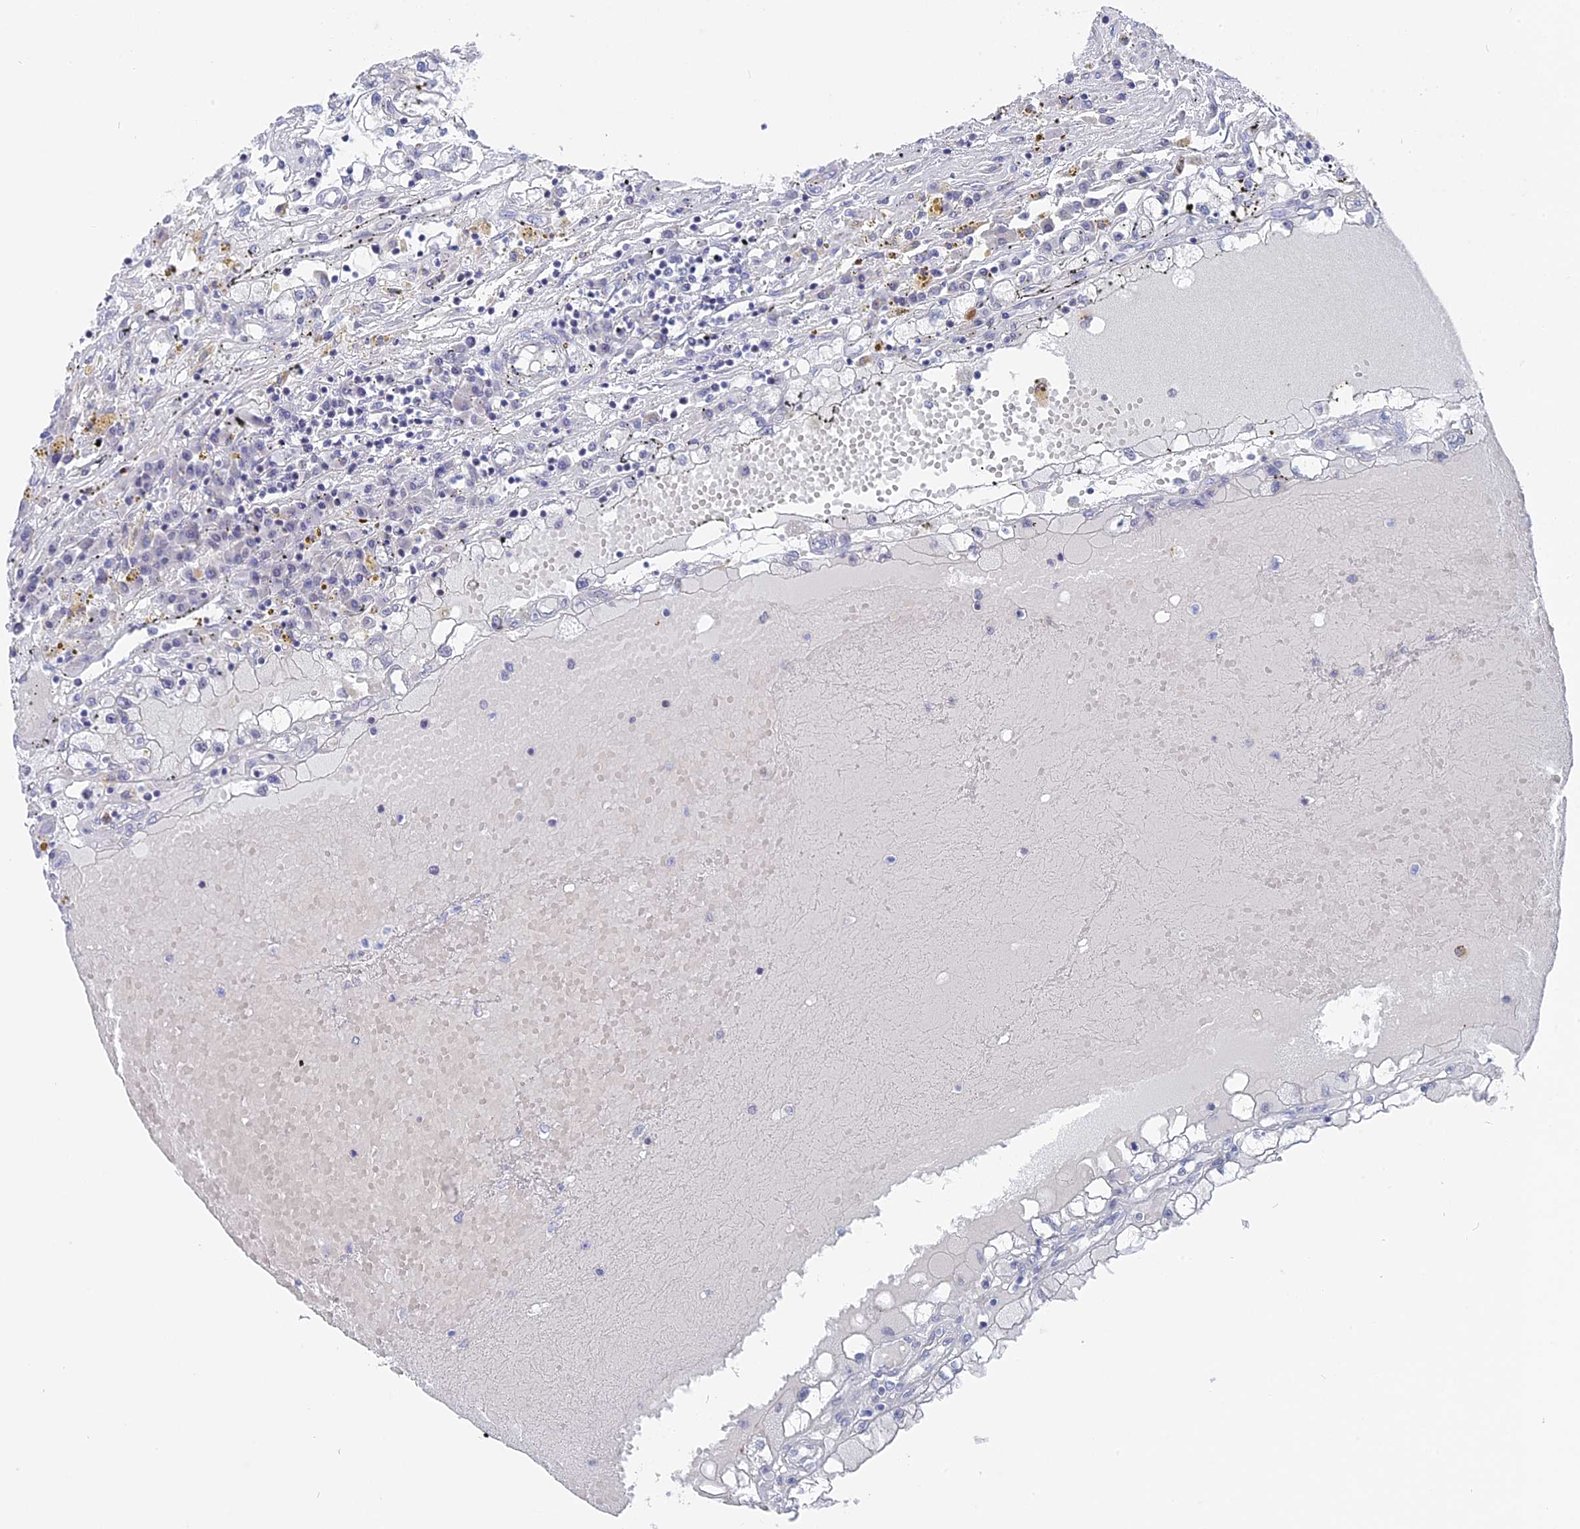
{"staining": {"intensity": "negative", "quantity": "none", "location": "none"}, "tissue": "renal cancer", "cell_type": "Tumor cells", "image_type": "cancer", "snomed": [{"axis": "morphology", "description": "Adenocarcinoma, NOS"}, {"axis": "topography", "description": "Kidney"}], "caption": "Renal cancer (adenocarcinoma) stained for a protein using immunohistochemistry reveals no positivity tumor cells.", "gene": "BRD2", "patient": {"sex": "male", "age": 56}}